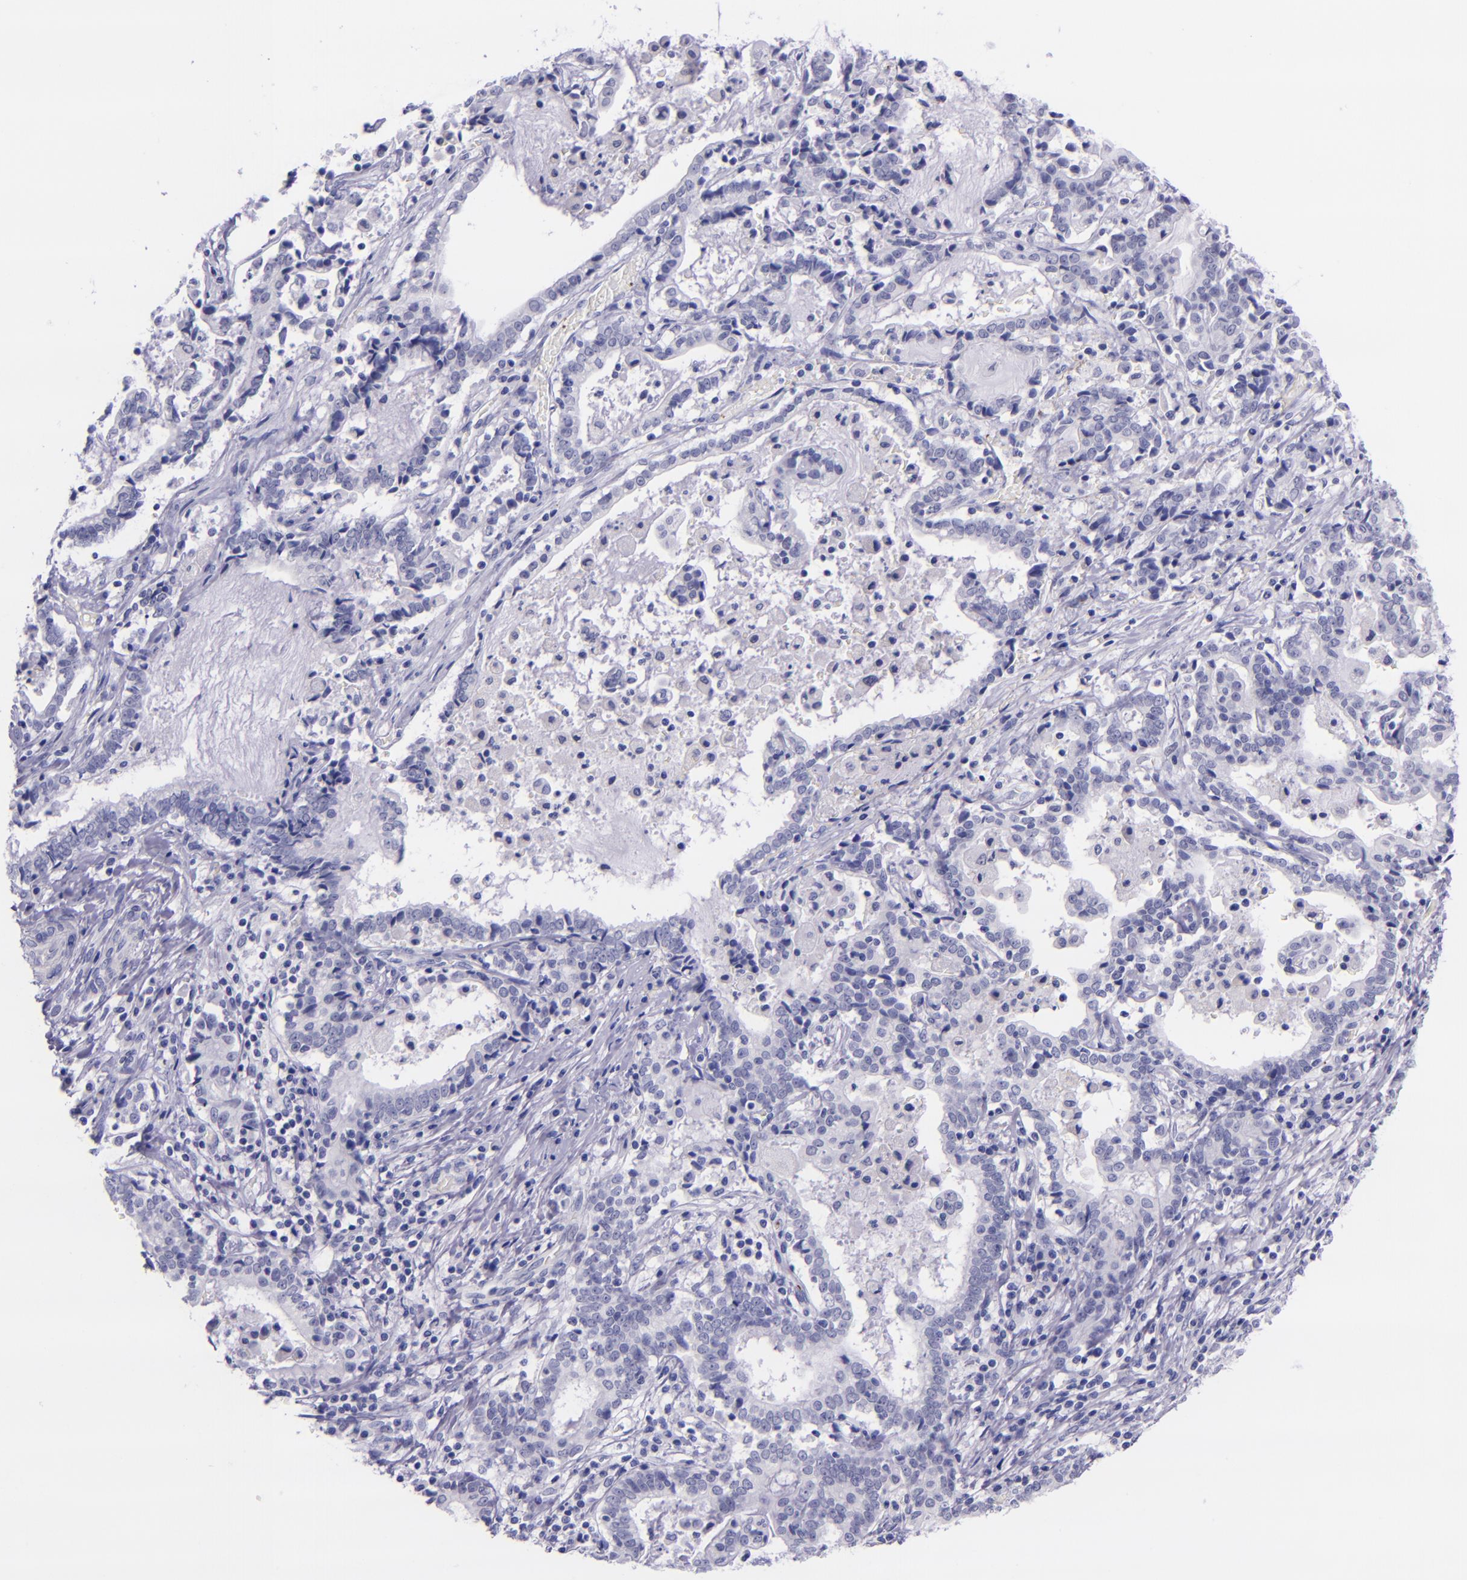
{"staining": {"intensity": "negative", "quantity": "none", "location": "none"}, "tissue": "liver cancer", "cell_type": "Tumor cells", "image_type": "cancer", "snomed": [{"axis": "morphology", "description": "Cholangiocarcinoma"}, {"axis": "topography", "description": "Liver"}], "caption": "High magnification brightfield microscopy of liver cholangiocarcinoma stained with DAB (brown) and counterstained with hematoxylin (blue): tumor cells show no significant expression.", "gene": "SELE", "patient": {"sex": "male", "age": 57}}